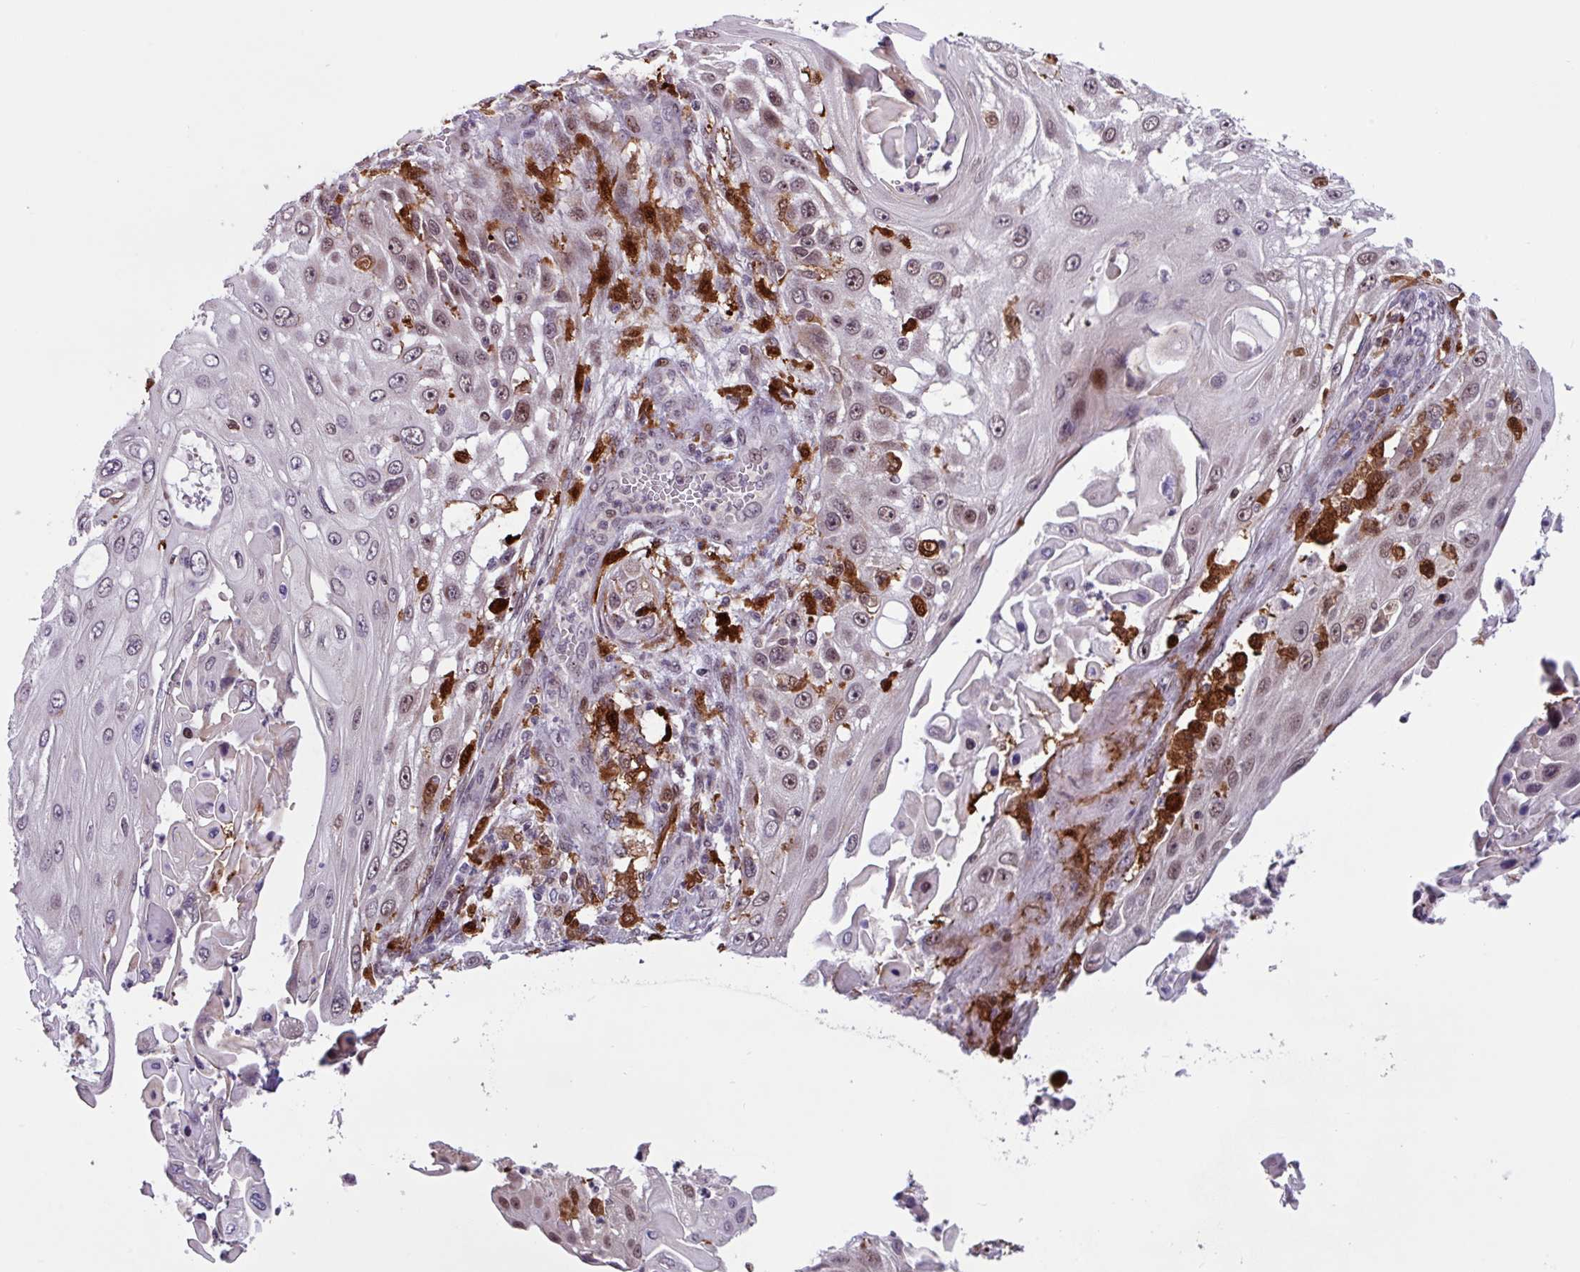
{"staining": {"intensity": "moderate", "quantity": "<25%", "location": "nuclear"}, "tissue": "skin cancer", "cell_type": "Tumor cells", "image_type": "cancer", "snomed": [{"axis": "morphology", "description": "Squamous cell carcinoma, NOS"}, {"axis": "topography", "description": "Skin"}], "caption": "Brown immunohistochemical staining in human squamous cell carcinoma (skin) exhibits moderate nuclear staining in approximately <25% of tumor cells.", "gene": "BRD3", "patient": {"sex": "female", "age": 44}}